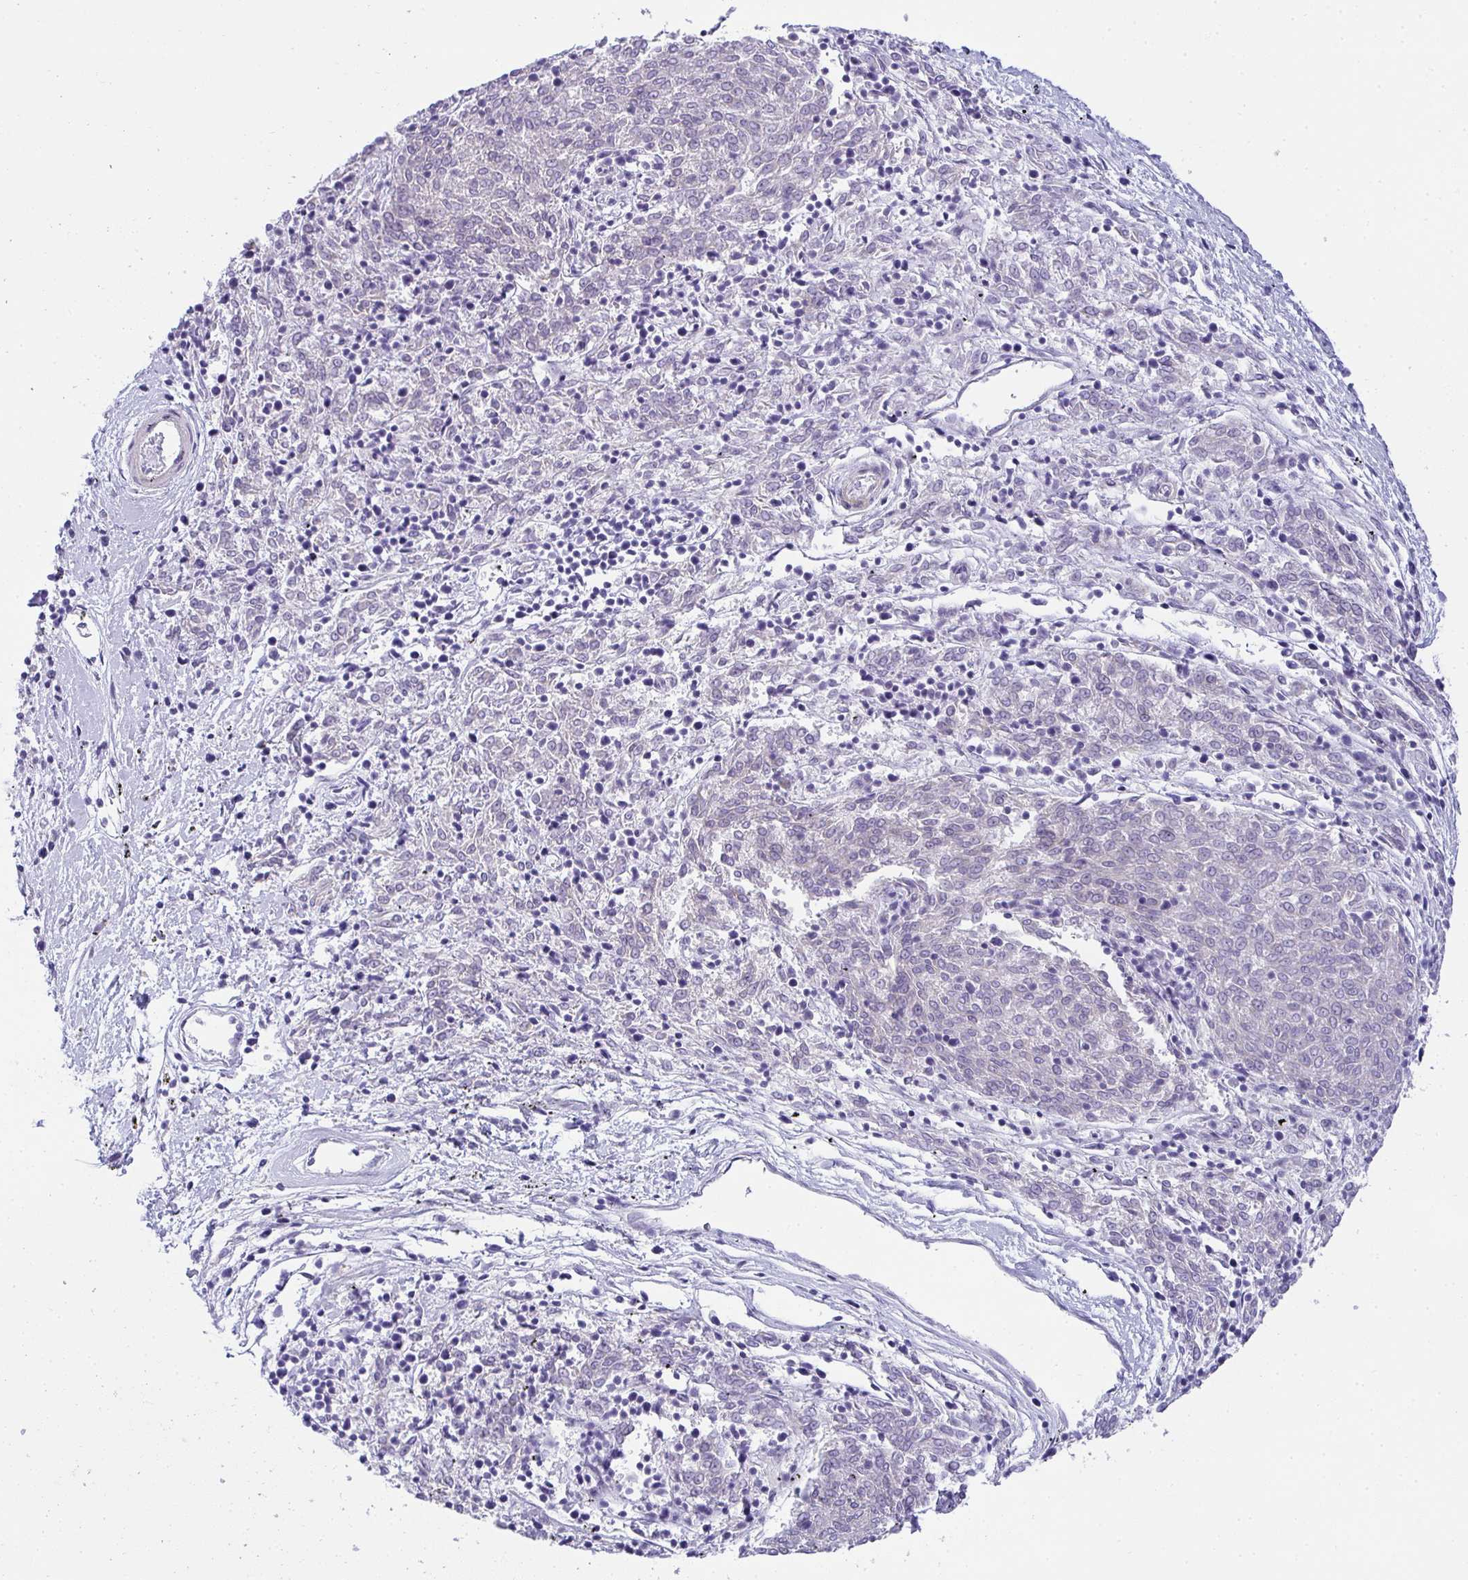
{"staining": {"intensity": "negative", "quantity": "none", "location": "none"}, "tissue": "melanoma", "cell_type": "Tumor cells", "image_type": "cancer", "snomed": [{"axis": "morphology", "description": "Malignant melanoma, NOS"}, {"axis": "topography", "description": "Skin"}], "caption": "Photomicrograph shows no significant protein expression in tumor cells of melanoma.", "gene": "AK5", "patient": {"sex": "female", "age": 72}}